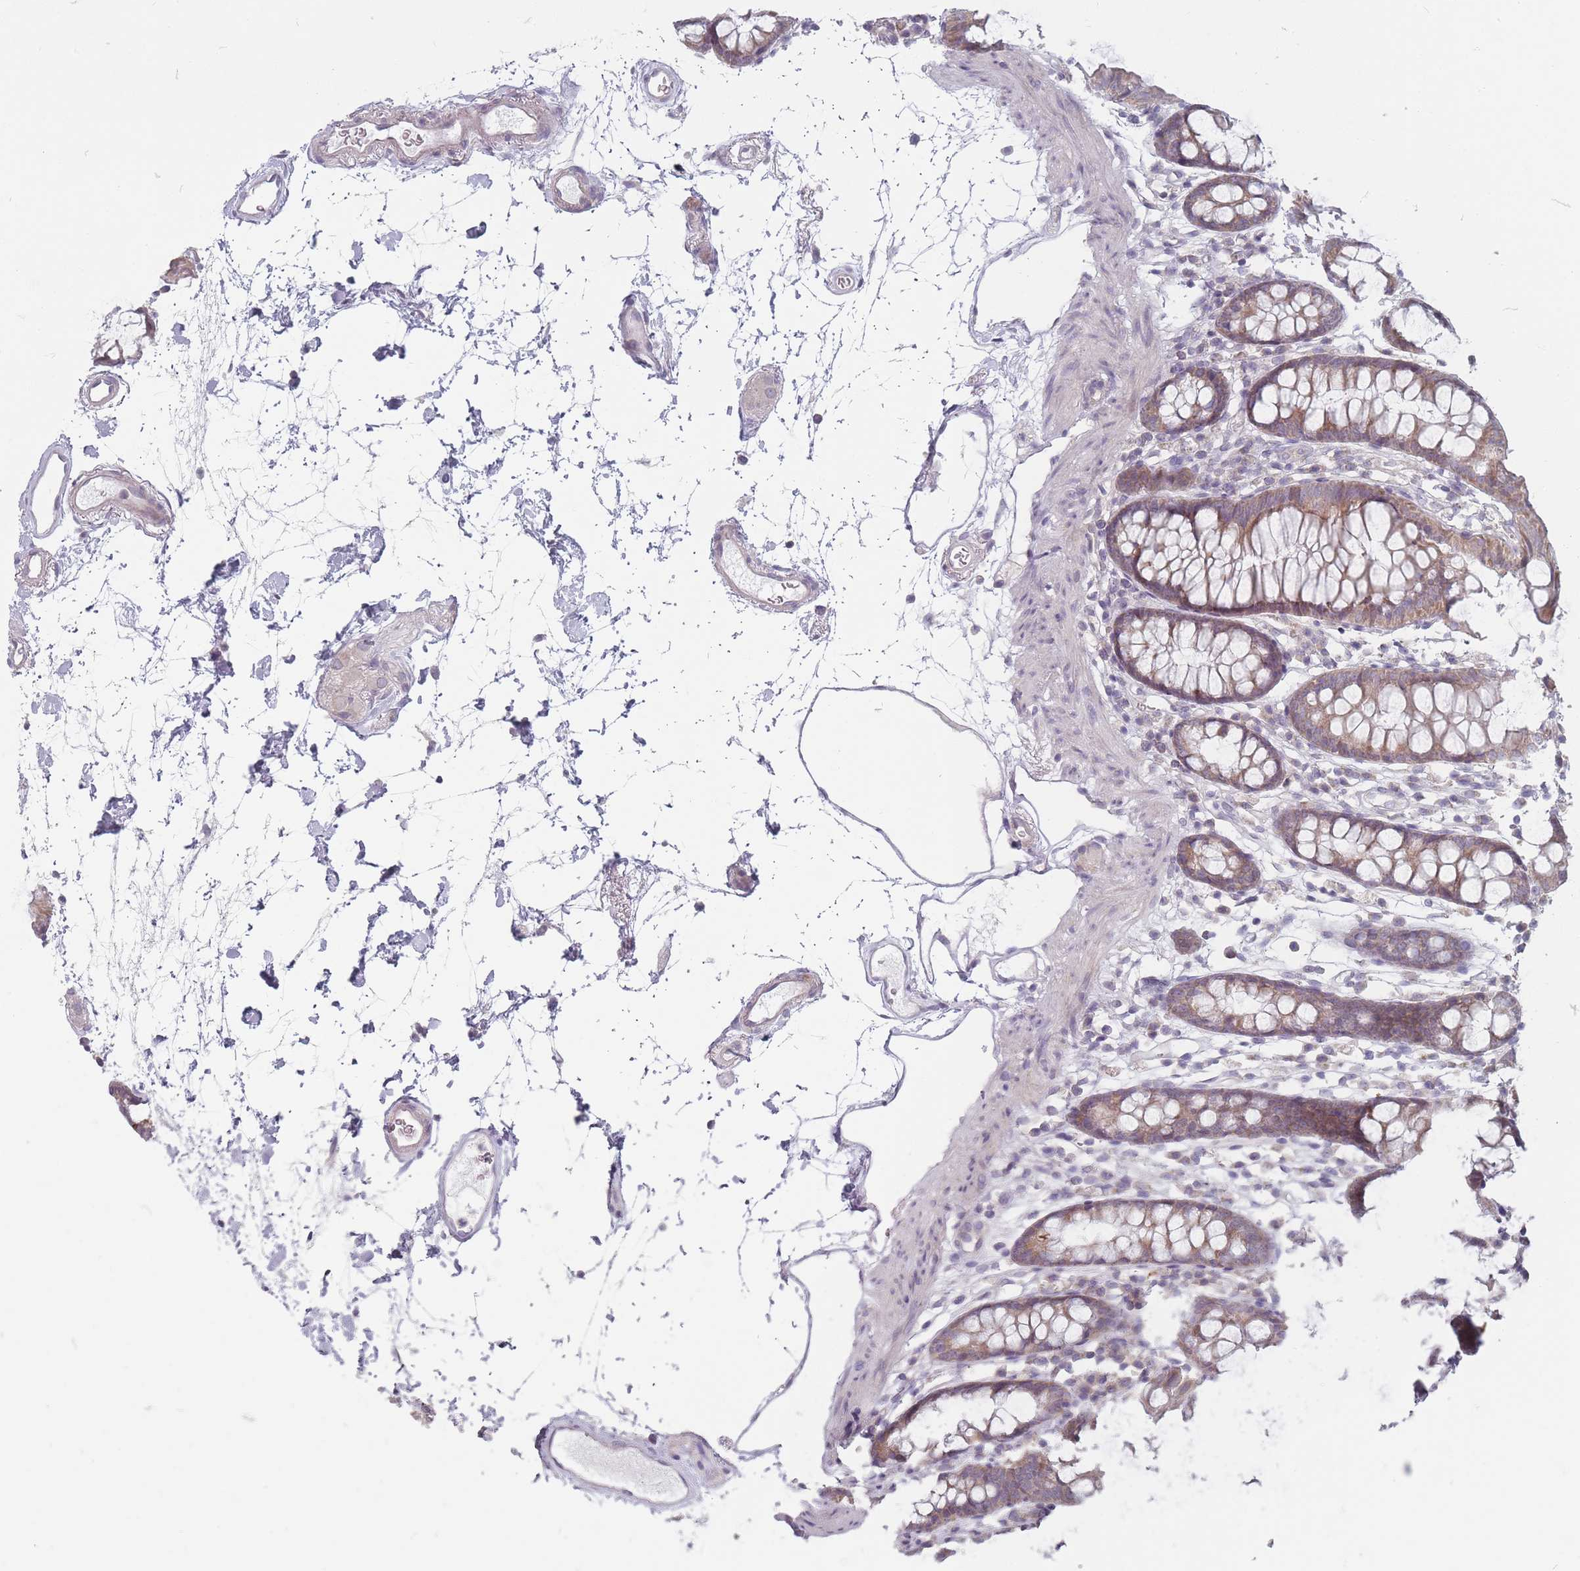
{"staining": {"intensity": "weak", "quantity": "25%-75%", "location": "cytoplasmic/membranous"}, "tissue": "colon", "cell_type": "Endothelial cells", "image_type": "normal", "snomed": [{"axis": "morphology", "description": "Normal tissue, NOS"}, {"axis": "topography", "description": "Colon"}], "caption": "Immunohistochemical staining of benign human colon exhibits low levels of weak cytoplasmic/membranous staining in approximately 25%-75% of endothelial cells. (Brightfield microscopy of DAB IHC at high magnification).", "gene": "PCDH12", "patient": {"sex": "female", "age": 84}}